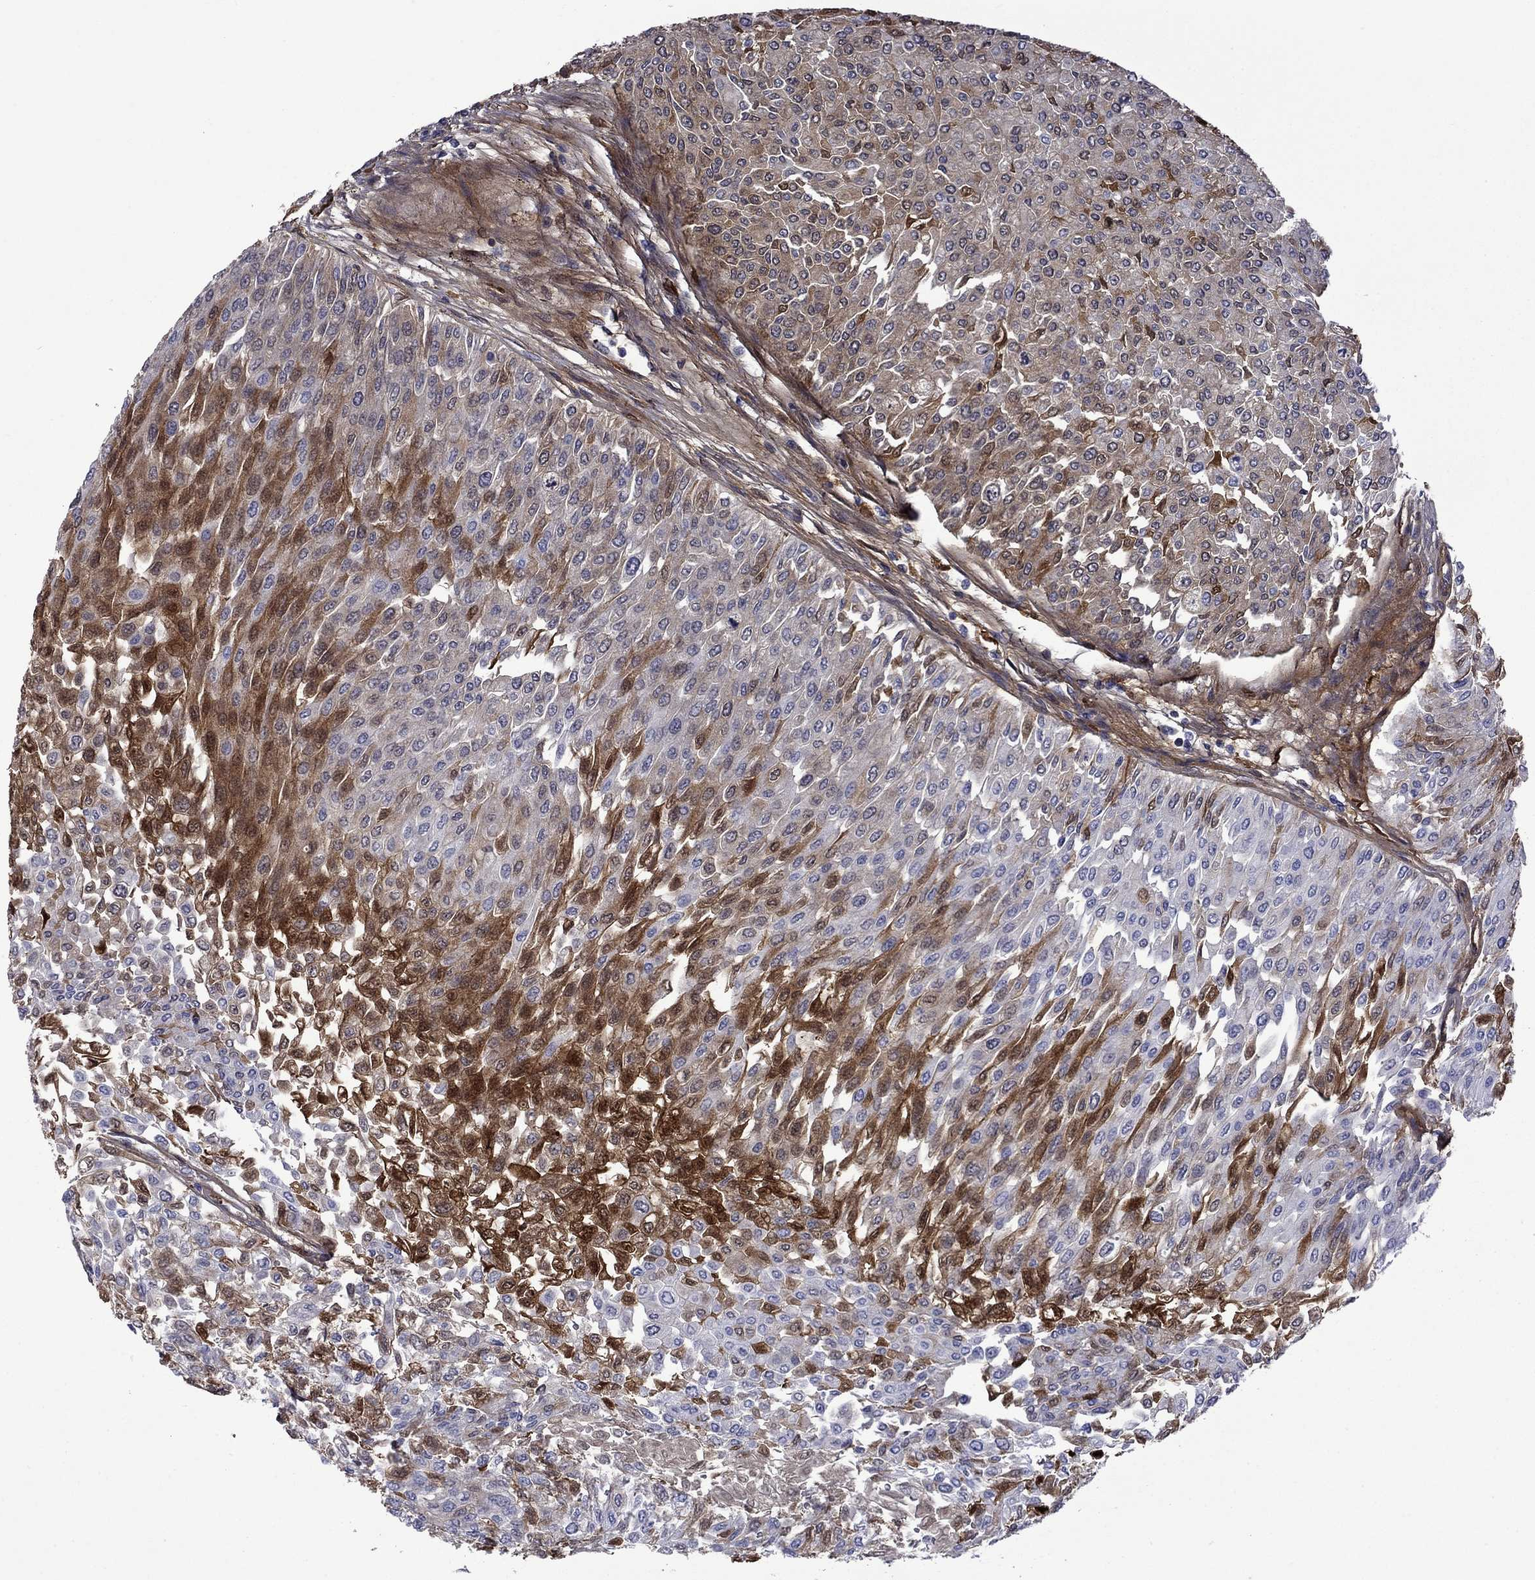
{"staining": {"intensity": "strong", "quantity": "<25%", "location": "cytoplasmic/membranous"}, "tissue": "urothelial cancer", "cell_type": "Tumor cells", "image_type": "cancer", "snomed": [{"axis": "morphology", "description": "Urothelial carcinoma, Low grade"}, {"axis": "topography", "description": "Urinary bladder"}], "caption": "Low-grade urothelial carcinoma stained with immunohistochemistry shows strong cytoplasmic/membranous positivity in approximately <25% of tumor cells.", "gene": "HSPG2", "patient": {"sex": "male", "age": 67}}